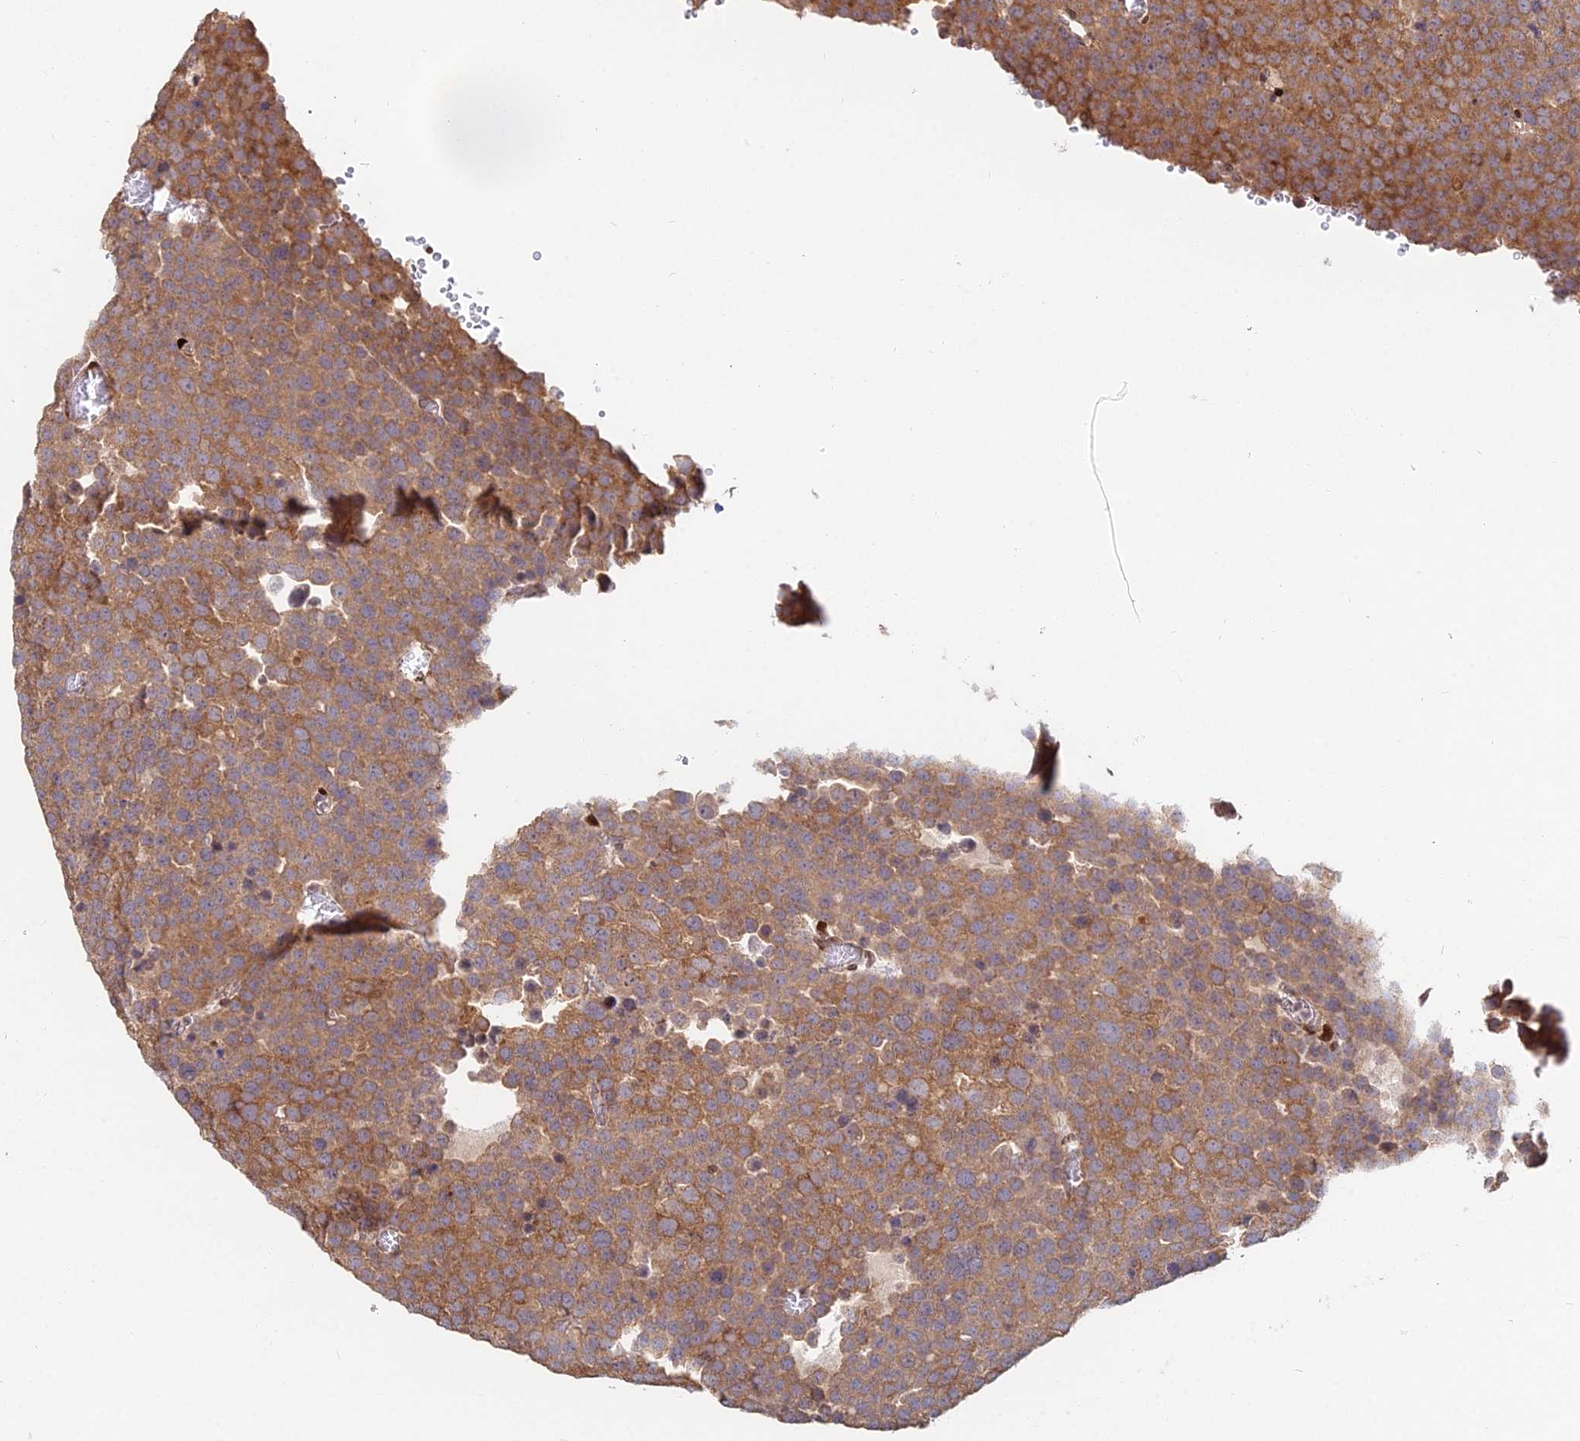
{"staining": {"intensity": "moderate", "quantity": ">75%", "location": "cytoplasmic/membranous"}, "tissue": "testis cancer", "cell_type": "Tumor cells", "image_type": "cancer", "snomed": [{"axis": "morphology", "description": "Seminoma, NOS"}, {"axis": "topography", "description": "Testis"}], "caption": "This image exhibits immunohistochemistry (IHC) staining of human testis cancer, with medium moderate cytoplasmic/membranous staining in approximately >75% of tumor cells.", "gene": "RBMS2", "patient": {"sex": "male", "age": 71}}